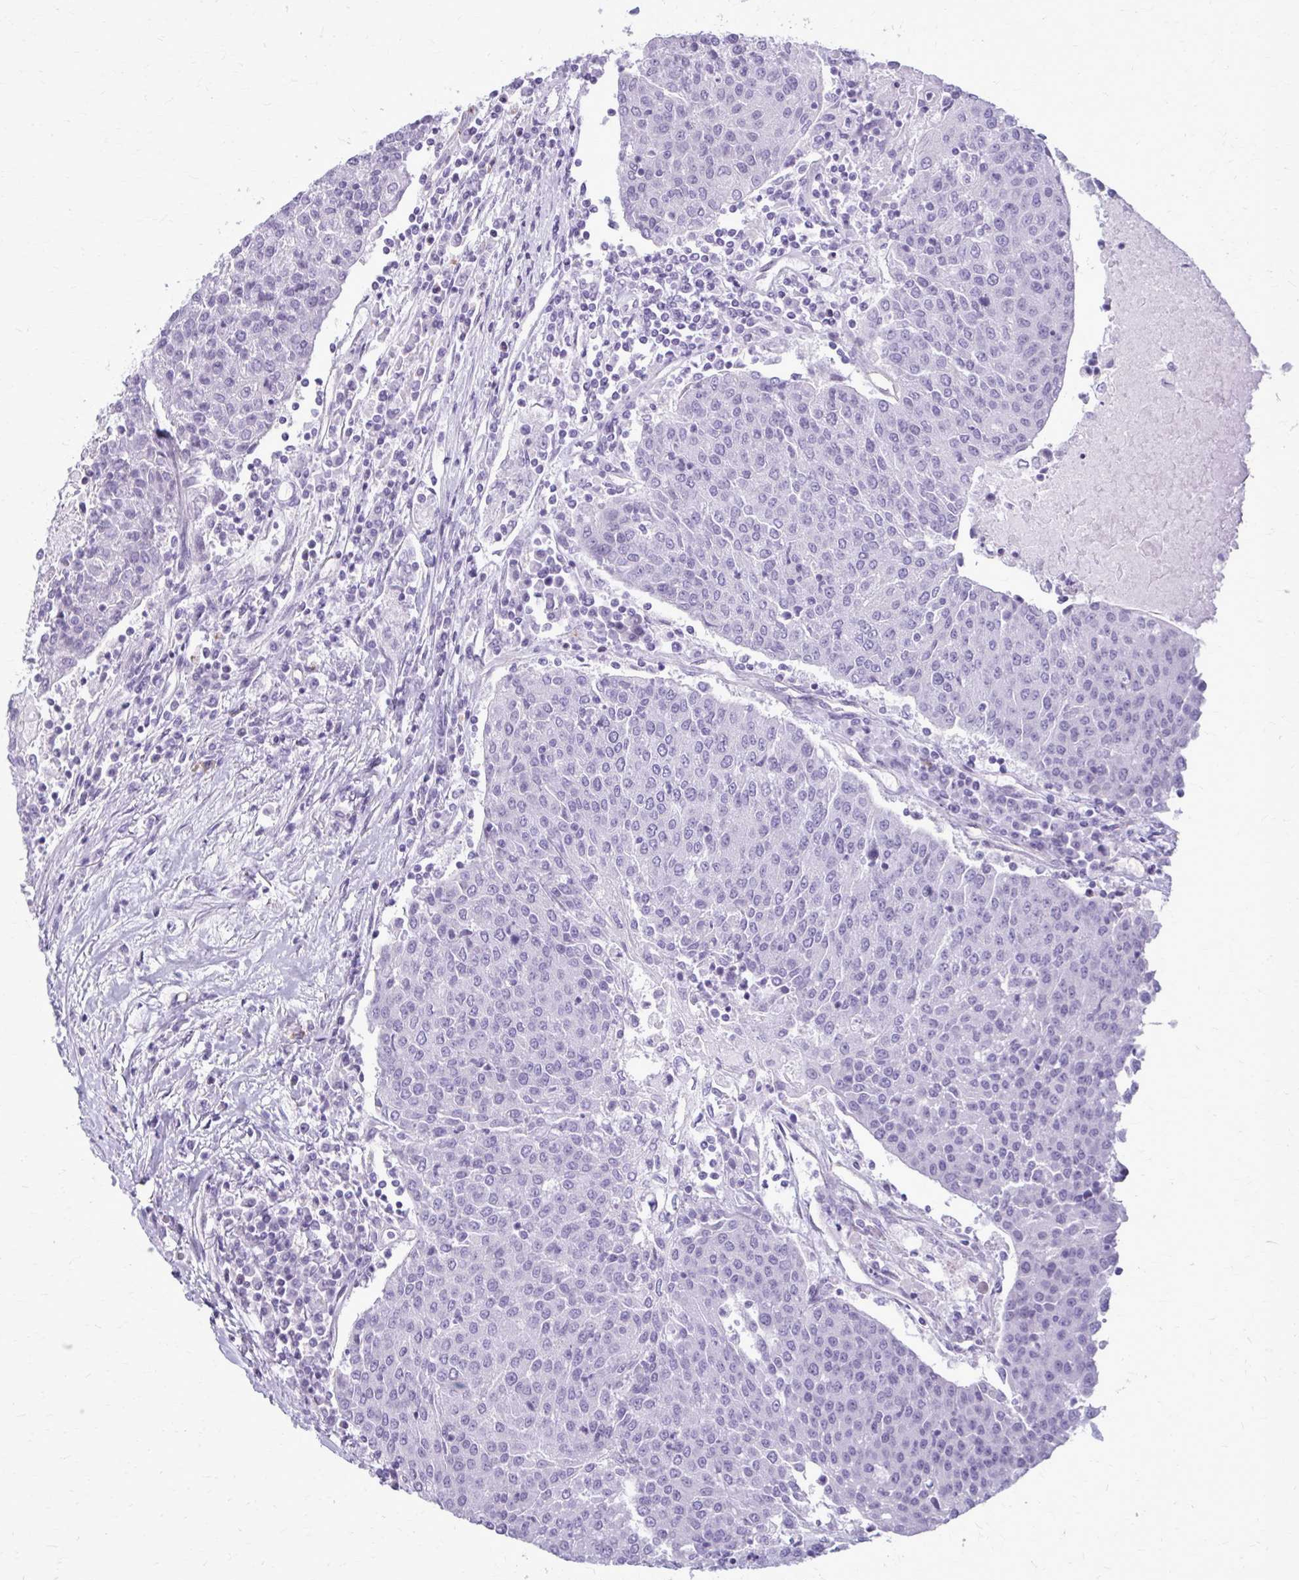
{"staining": {"intensity": "negative", "quantity": "none", "location": "none"}, "tissue": "urothelial cancer", "cell_type": "Tumor cells", "image_type": "cancer", "snomed": [{"axis": "morphology", "description": "Urothelial carcinoma, High grade"}, {"axis": "topography", "description": "Urinary bladder"}], "caption": "Tumor cells show no significant positivity in urothelial carcinoma (high-grade). The staining was performed using DAB (3,3'-diaminobenzidine) to visualize the protein expression in brown, while the nuclei were stained in blue with hematoxylin (Magnification: 20x).", "gene": "CASQ2", "patient": {"sex": "female", "age": 85}}